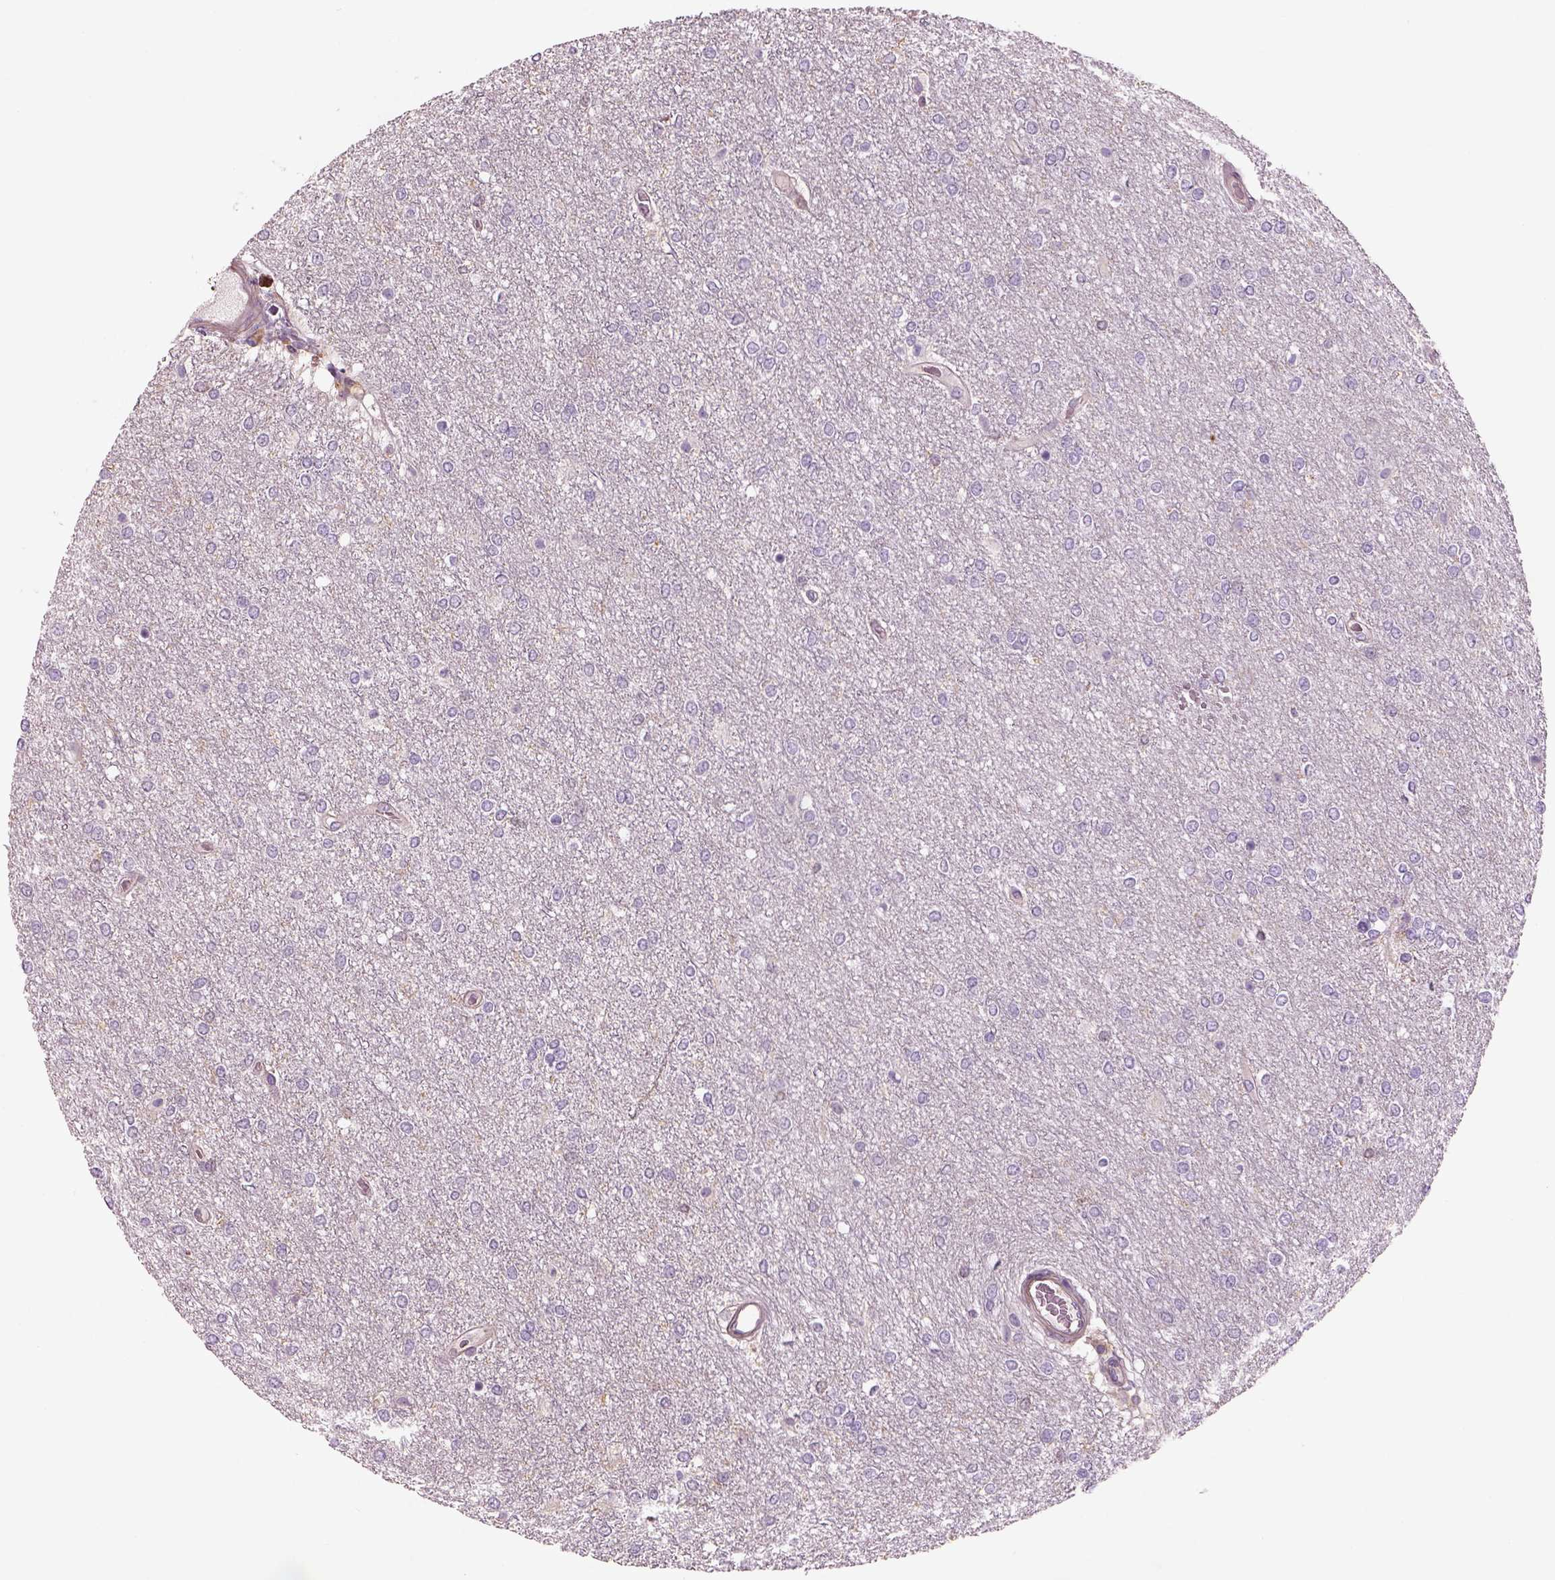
{"staining": {"intensity": "negative", "quantity": "none", "location": "none"}, "tissue": "glioma", "cell_type": "Tumor cells", "image_type": "cancer", "snomed": [{"axis": "morphology", "description": "Glioma, malignant, High grade"}, {"axis": "topography", "description": "Brain"}], "caption": "Immunohistochemical staining of human malignant glioma (high-grade) exhibits no significant positivity in tumor cells.", "gene": "OTUD6A", "patient": {"sex": "female", "age": 61}}